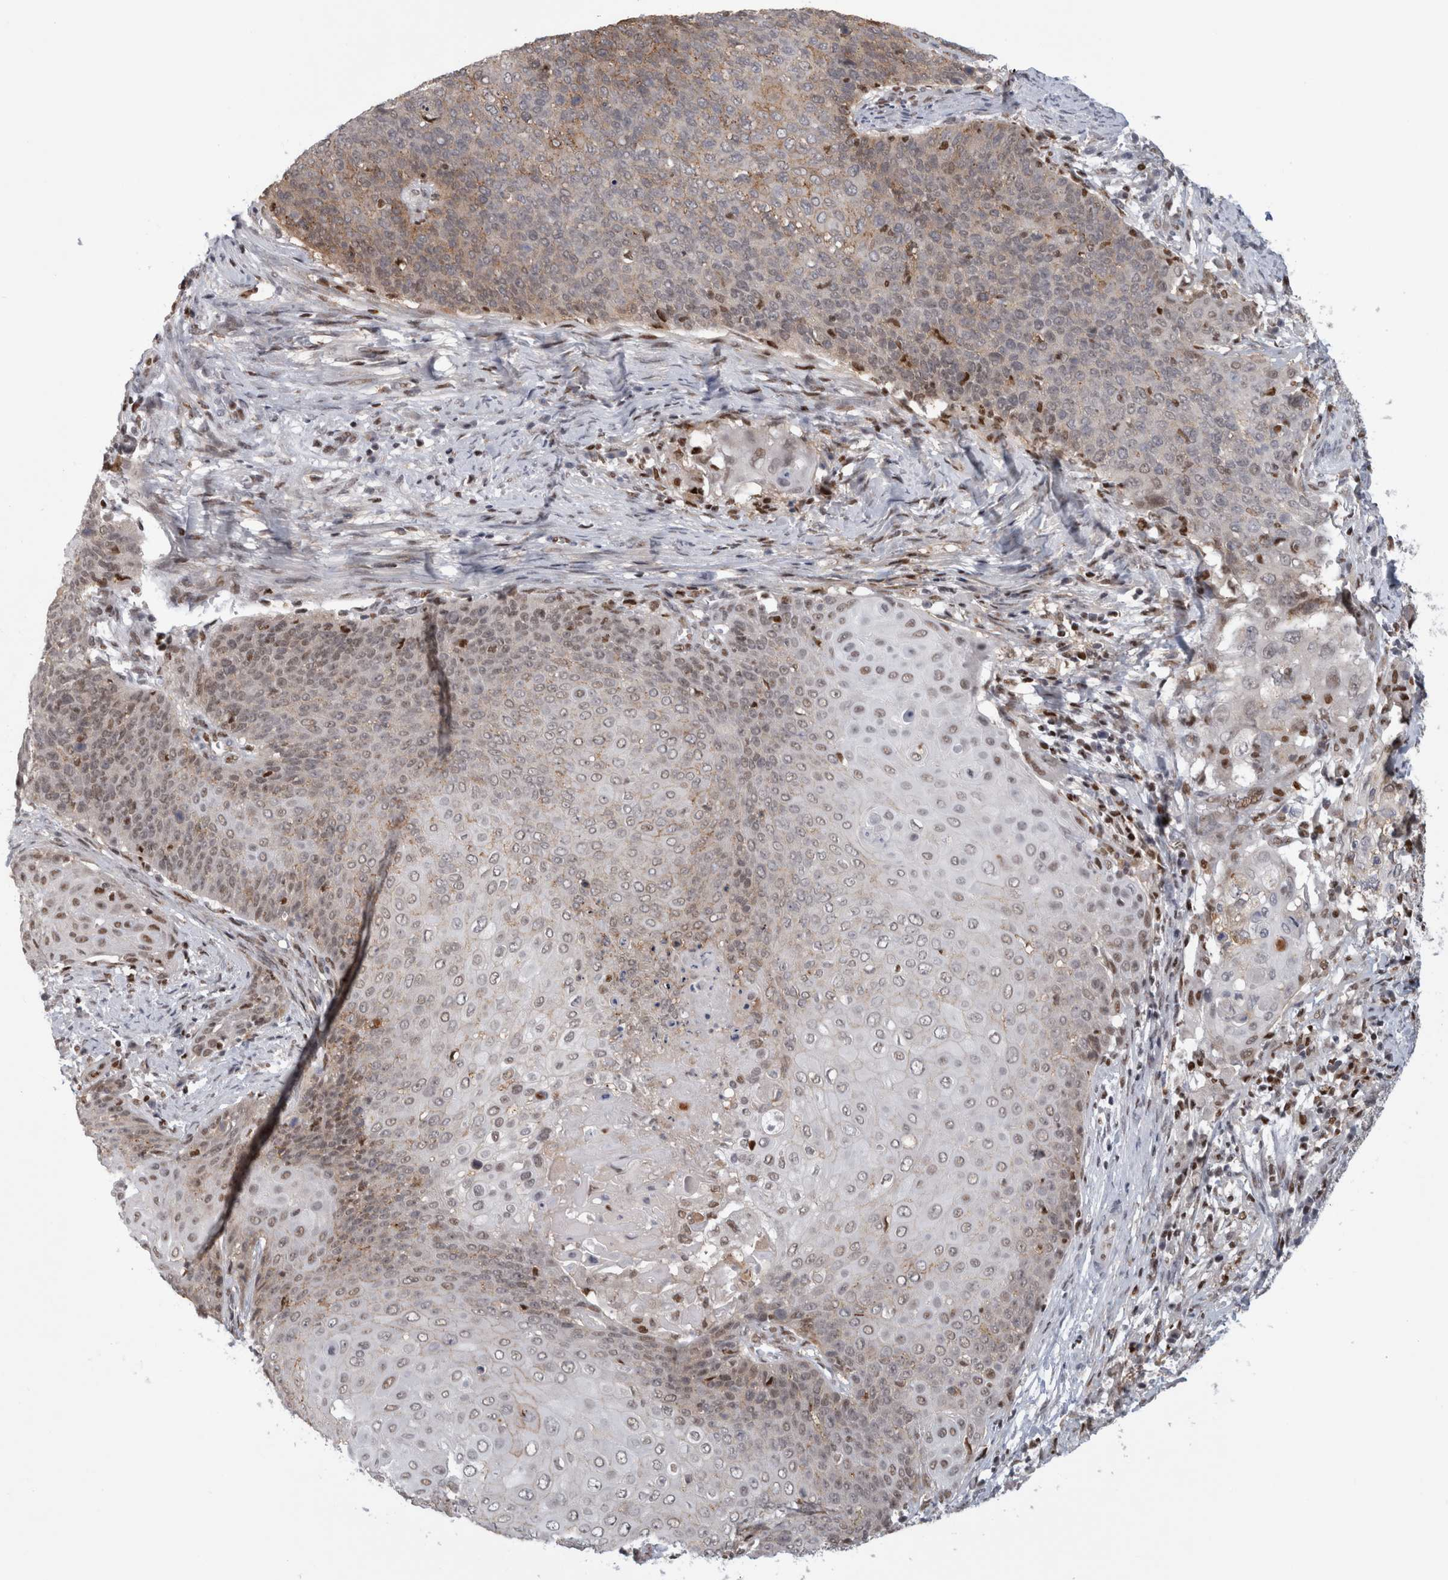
{"staining": {"intensity": "weak", "quantity": "25%-75%", "location": "cytoplasmic/membranous,nuclear"}, "tissue": "cervical cancer", "cell_type": "Tumor cells", "image_type": "cancer", "snomed": [{"axis": "morphology", "description": "Squamous cell carcinoma, NOS"}, {"axis": "topography", "description": "Cervix"}], "caption": "Protein expression analysis of cervical squamous cell carcinoma reveals weak cytoplasmic/membranous and nuclear staining in approximately 25%-75% of tumor cells.", "gene": "SRARP", "patient": {"sex": "female", "age": 39}}